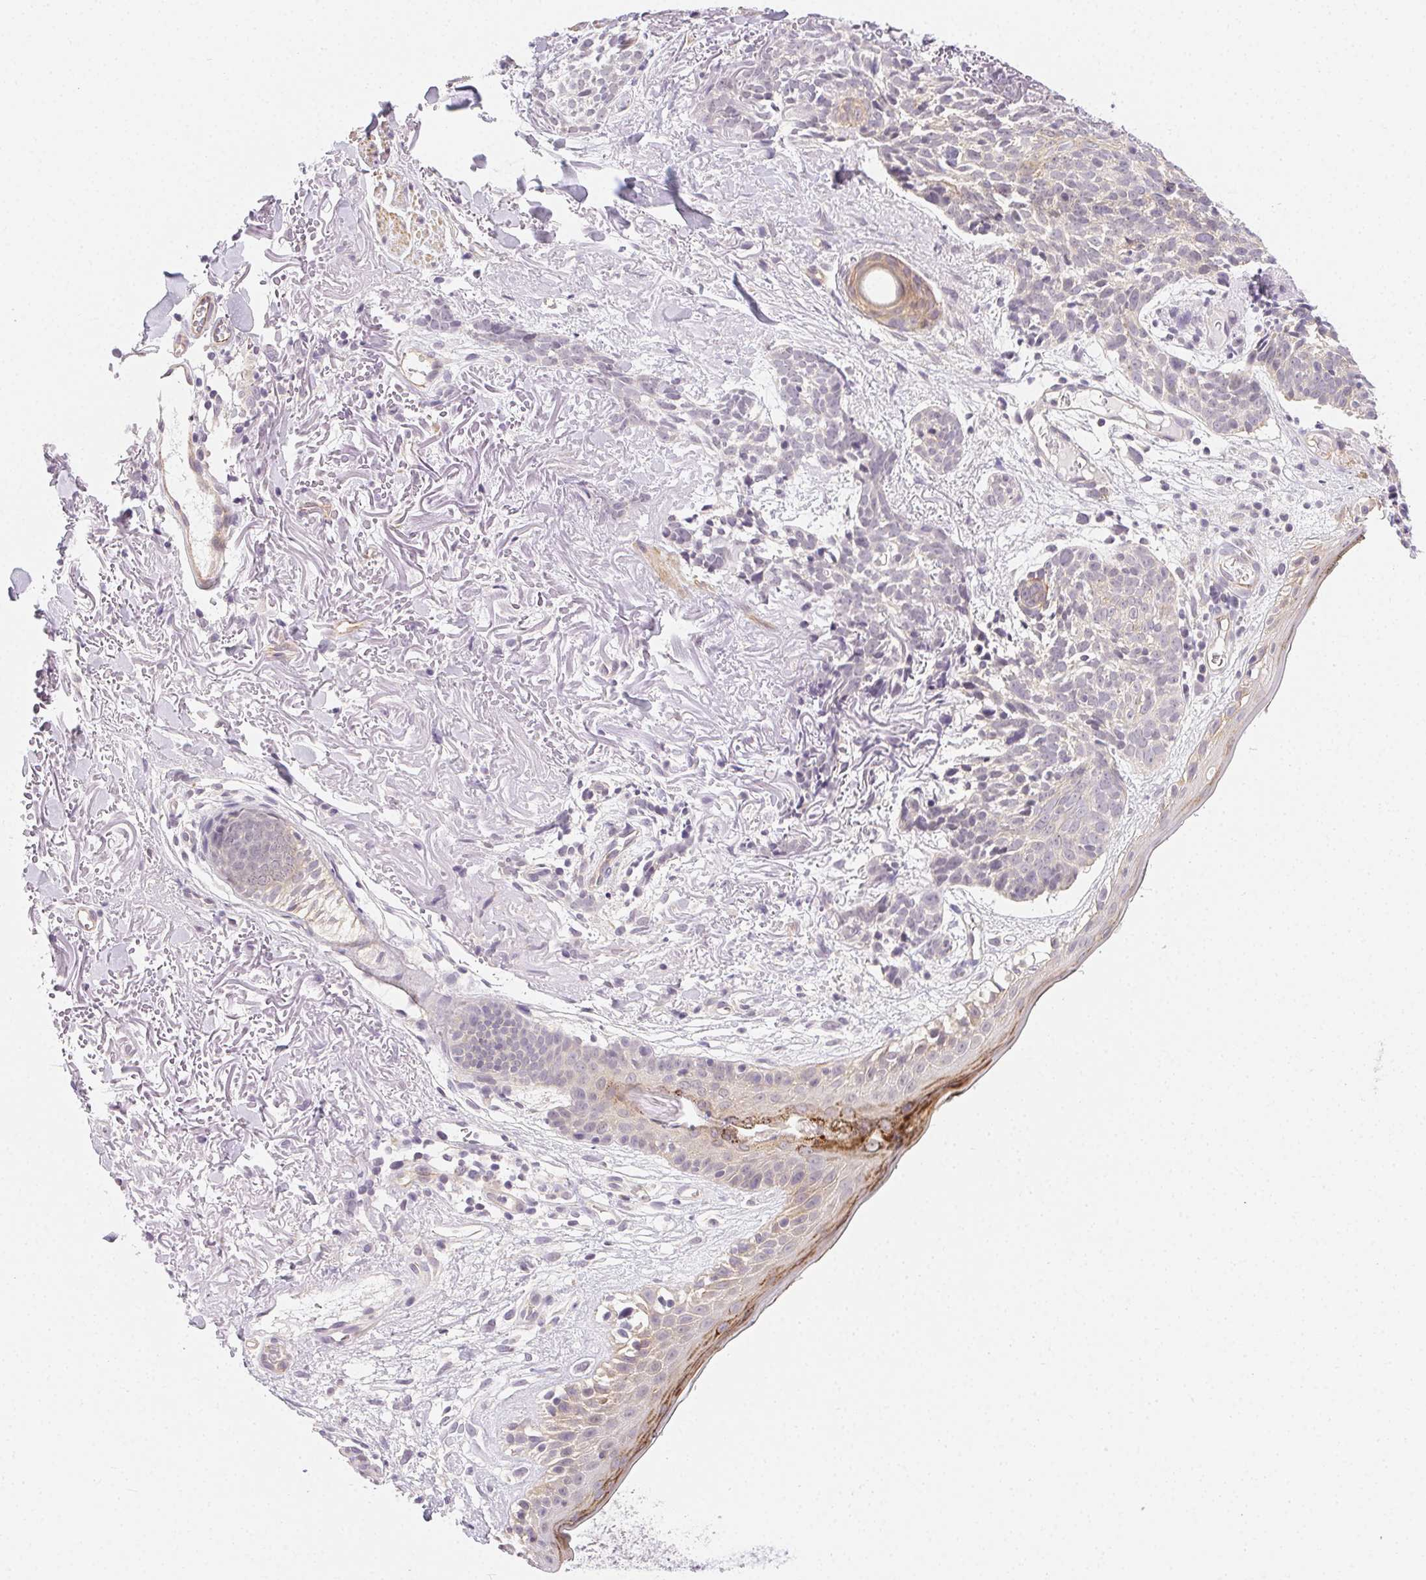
{"staining": {"intensity": "negative", "quantity": "none", "location": "none"}, "tissue": "skin cancer", "cell_type": "Tumor cells", "image_type": "cancer", "snomed": [{"axis": "morphology", "description": "Basal cell carcinoma"}, {"axis": "morphology", "description": "BCC, high aggressive"}, {"axis": "topography", "description": "Skin"}], "caption": "Immunohistochemistry (IHC) of human skin cancer reveals no positivity in tumor cells.", "gene": "CSN1S1", "patient": {"sex": "female", "age": 86}}